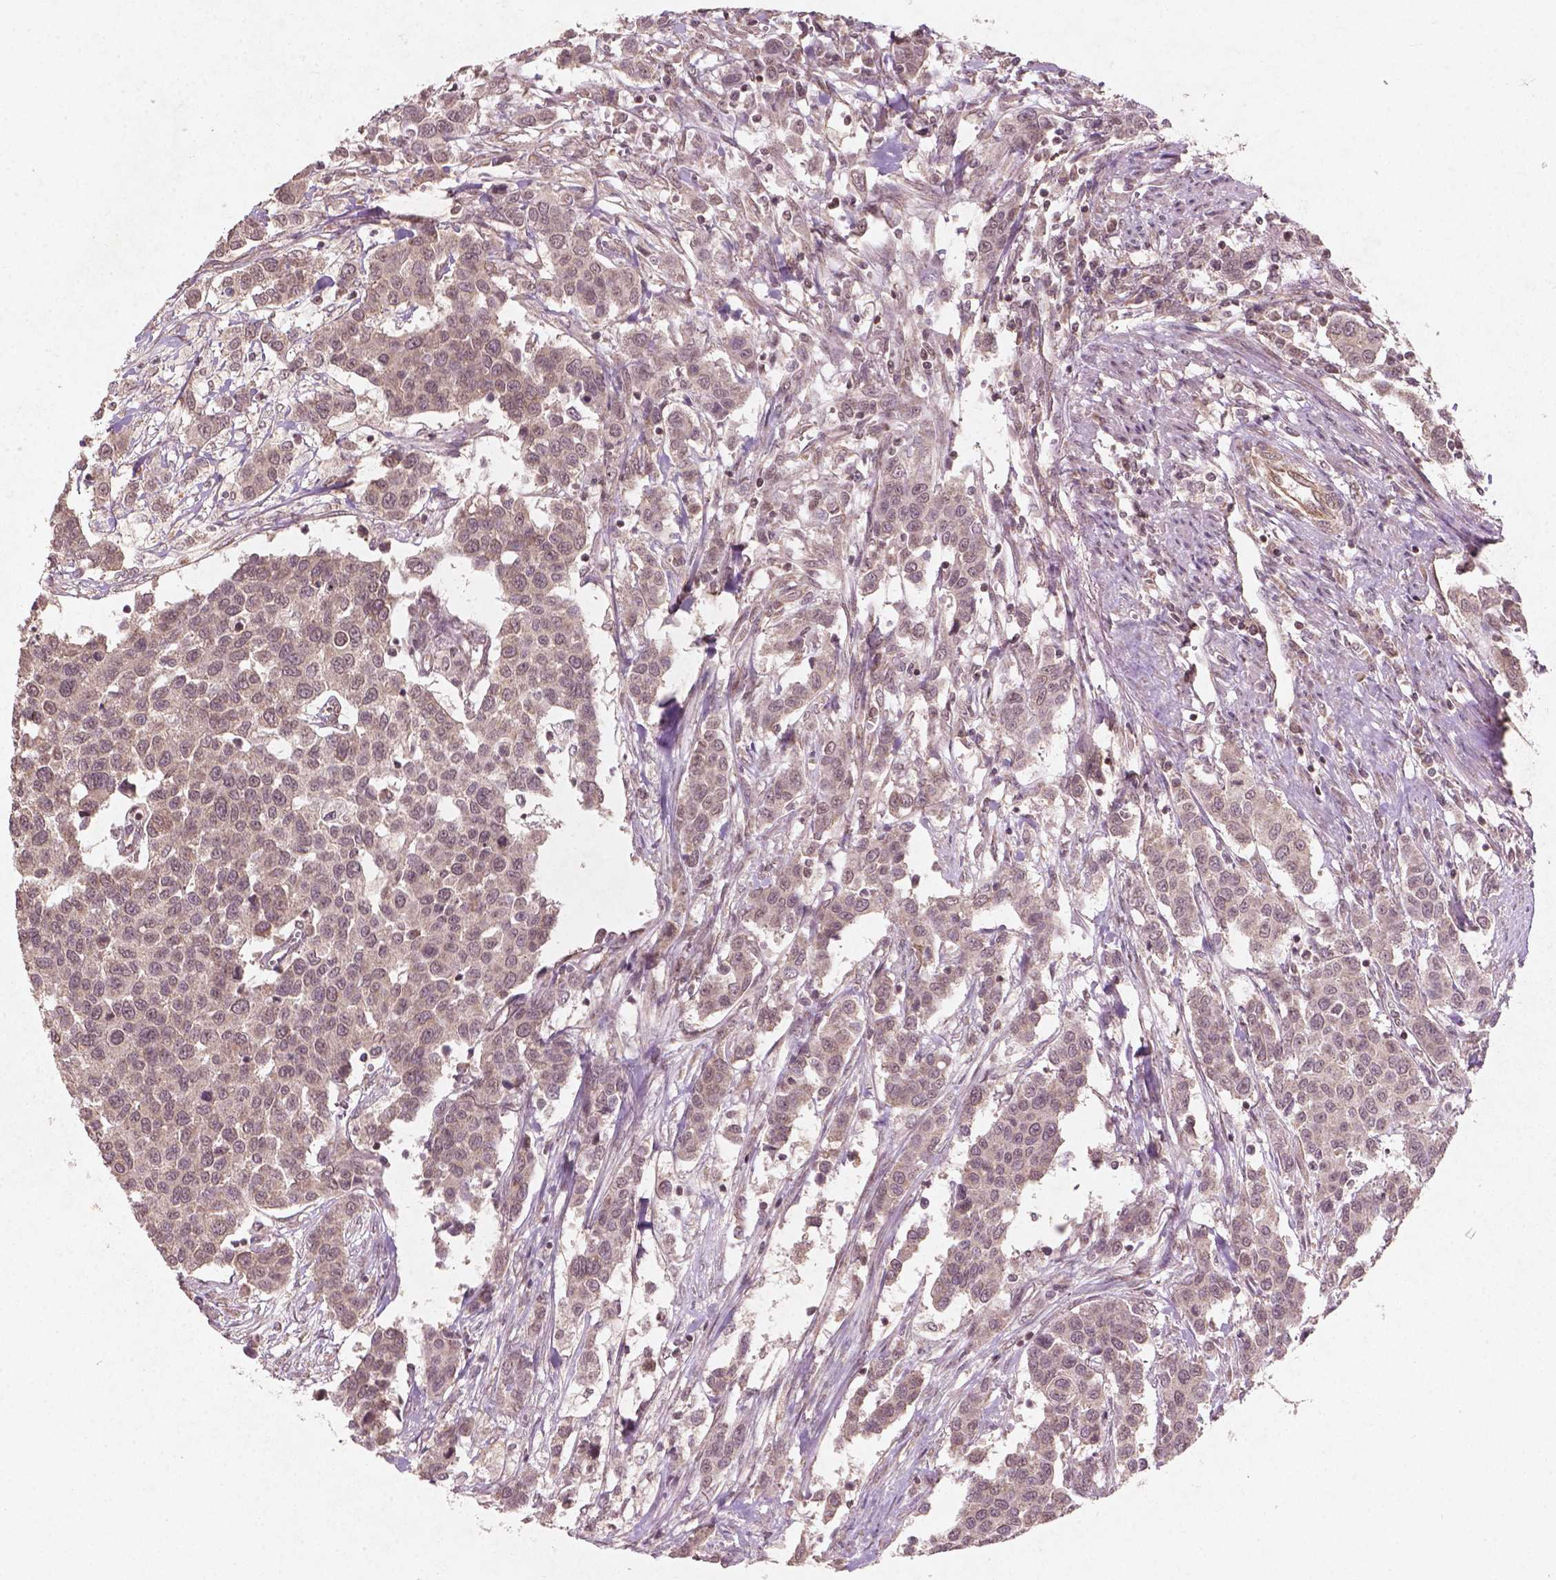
{"staining": {"intensity": "negative", "quantity": "none", "location": "none"}, "tissue": "urothelial cancer", "cell_type": "Tumor cells", "image_type": "cancer", "snomed": [{"axis": "morphology", "description": "Urothelial carcinoma, High grade"}, {"axis": "topography", "description": "Urinary bladder"}], "caption": "Human high-grade urothelial carcinoma stained for a protein using IHC reveals no positivity in tumor cells.", "gene": "SMAD2", "patient": {"sex": "female", "age": 58}}